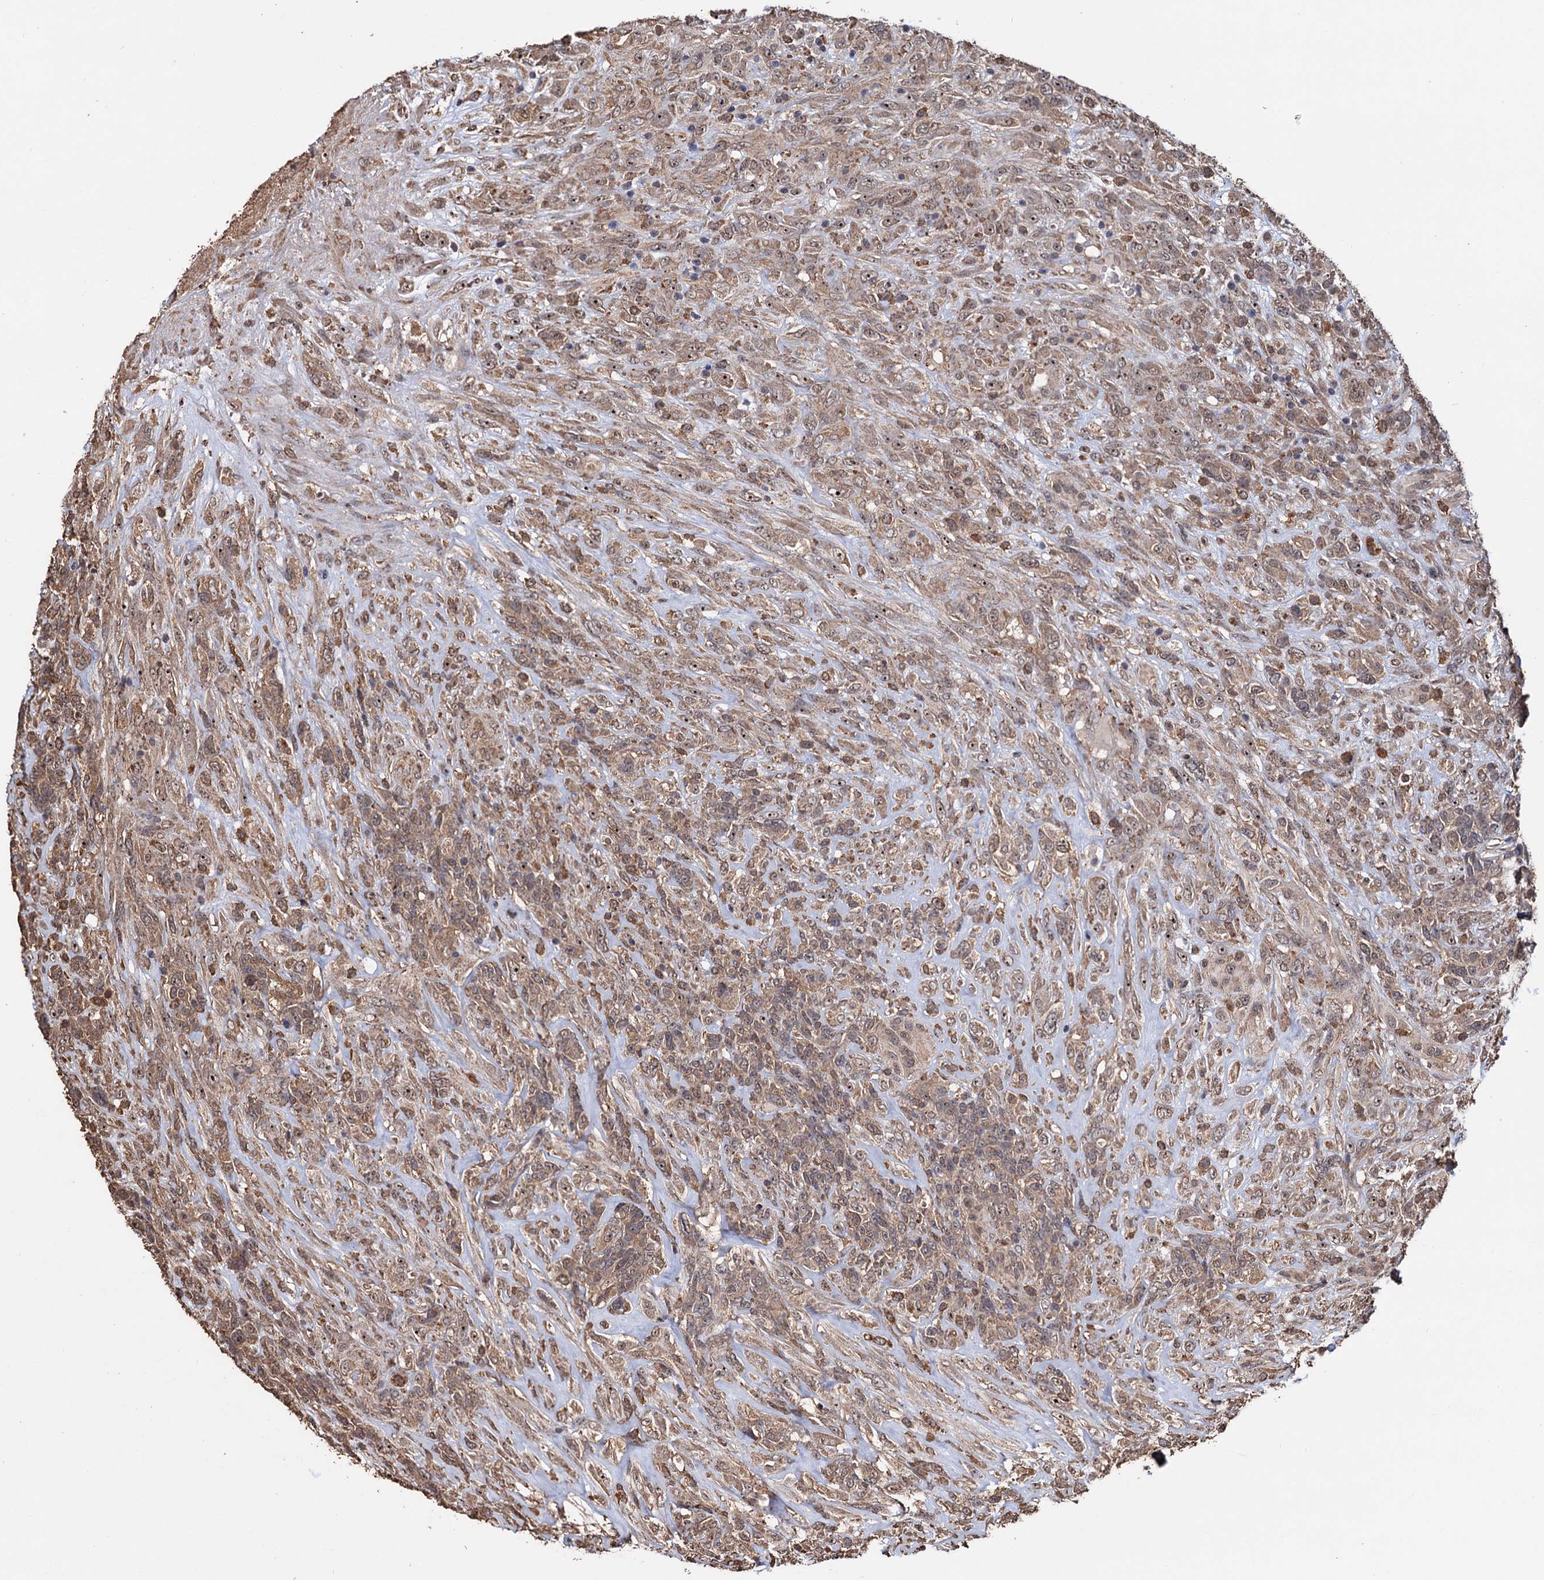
{"staining": {"intensity": "moderate", "quantity": ">75%", "location": "cytoplasmic/membranous,nuclear"}, "tissue": "glioma", "cell_type": "Tumor cells", "image_type": "cancer", "snomed": [{"axis": "morphology", "description": "Glioma, malignant, High grade"}, {"axis": "topography", "description": "Brain"}], "caption": "Protein staining by immunohistochemistry displays moderate cytoplasmic/membranous and nuclear expression in approximately >75% of tumor cells in glioma. (Stains: DAB (3,3'-diaminobenzidine) in brown, nuclei in blue, Microscopy: brightfield microscopy at high magnification).", "gene": "TBC1D12", "patient": {"sex": "male", "age": 61}}